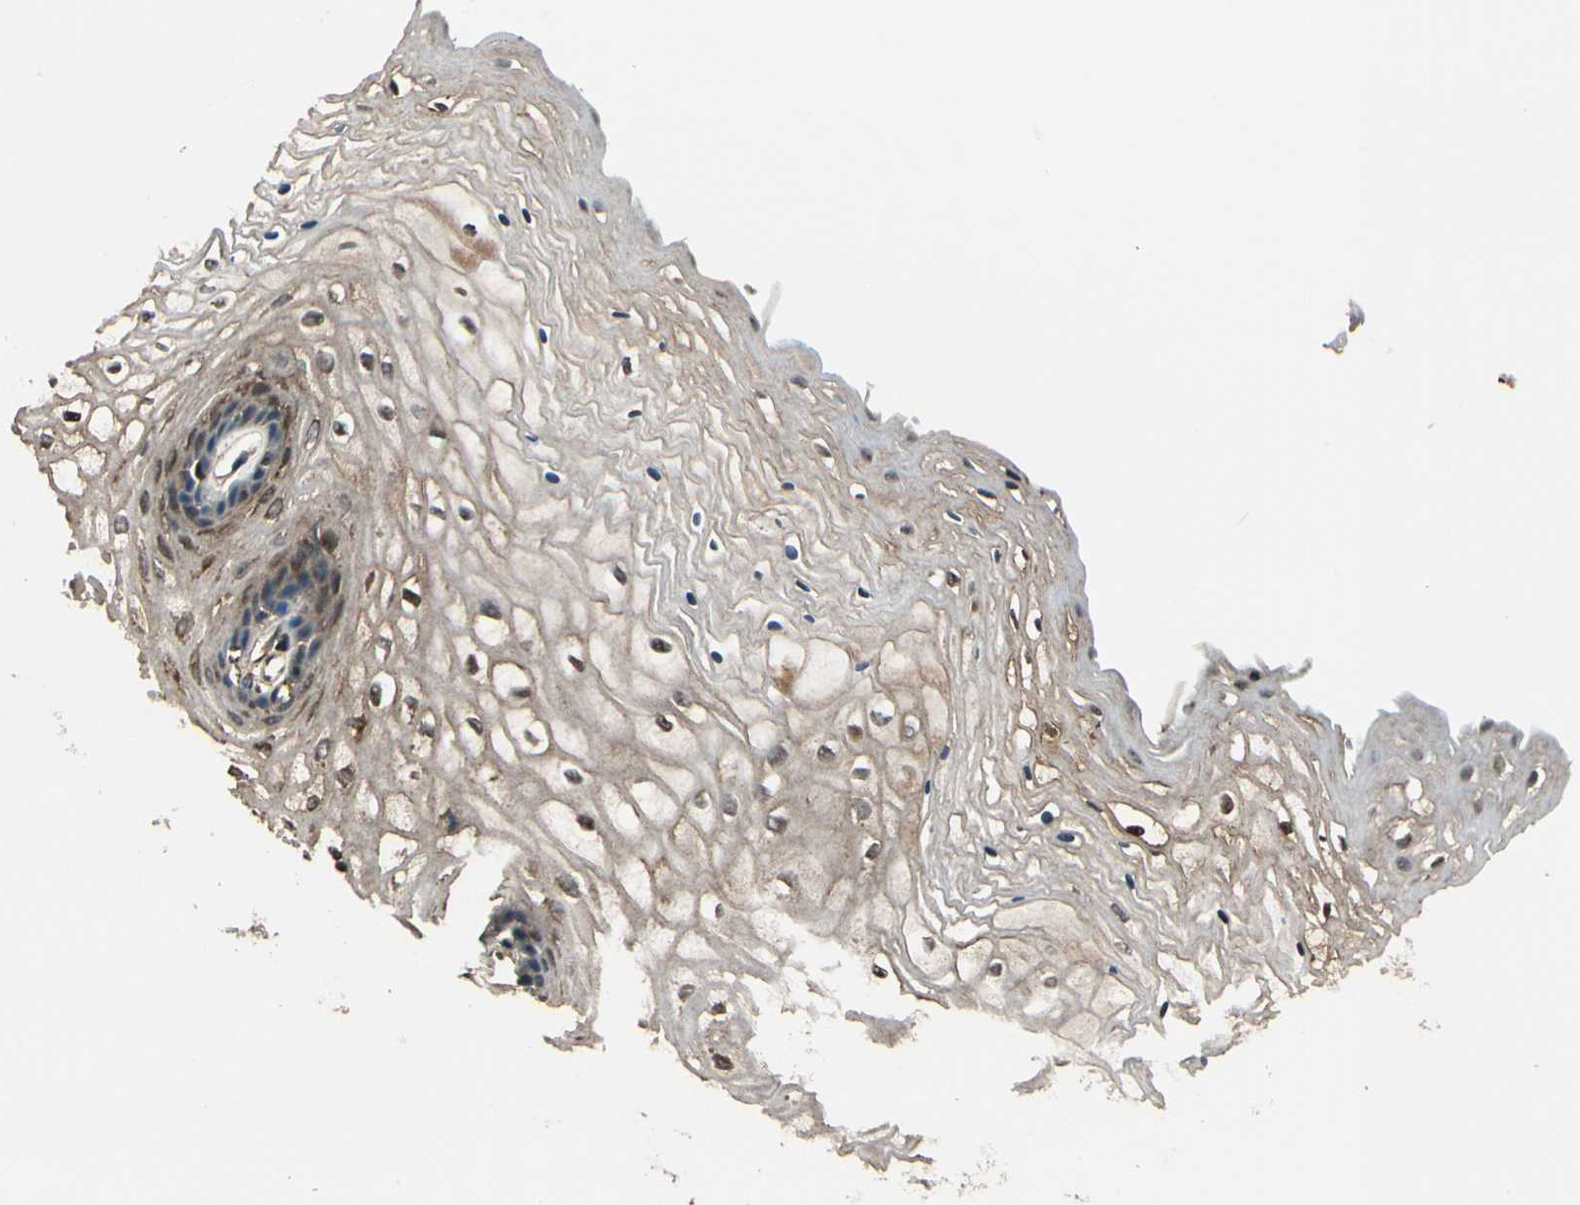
{"staining": {"intensity": "weak", "quantity": ">75%", "location": "cytoplasmic/membranous"}, "tissue": "vagina", "cell_type": "Squamous epithelial cells", "image_type": "normal", "snomed": [{"axis": "morphology", "description": "Normal tissue, NOS"}, {"axis": "topography", "description": "Vagina"}], "caption": "High-magnification brightfield microscopy of benign vagina stained with DAB (brown) and counterstained with hematoxylin (blue). squamous epithelial cells exhibit weak cytoplasmic/membranous positivity is identified in about>75% of cells.", "gene": "STX11", "patient": {"sex": "female", "age": 34}}